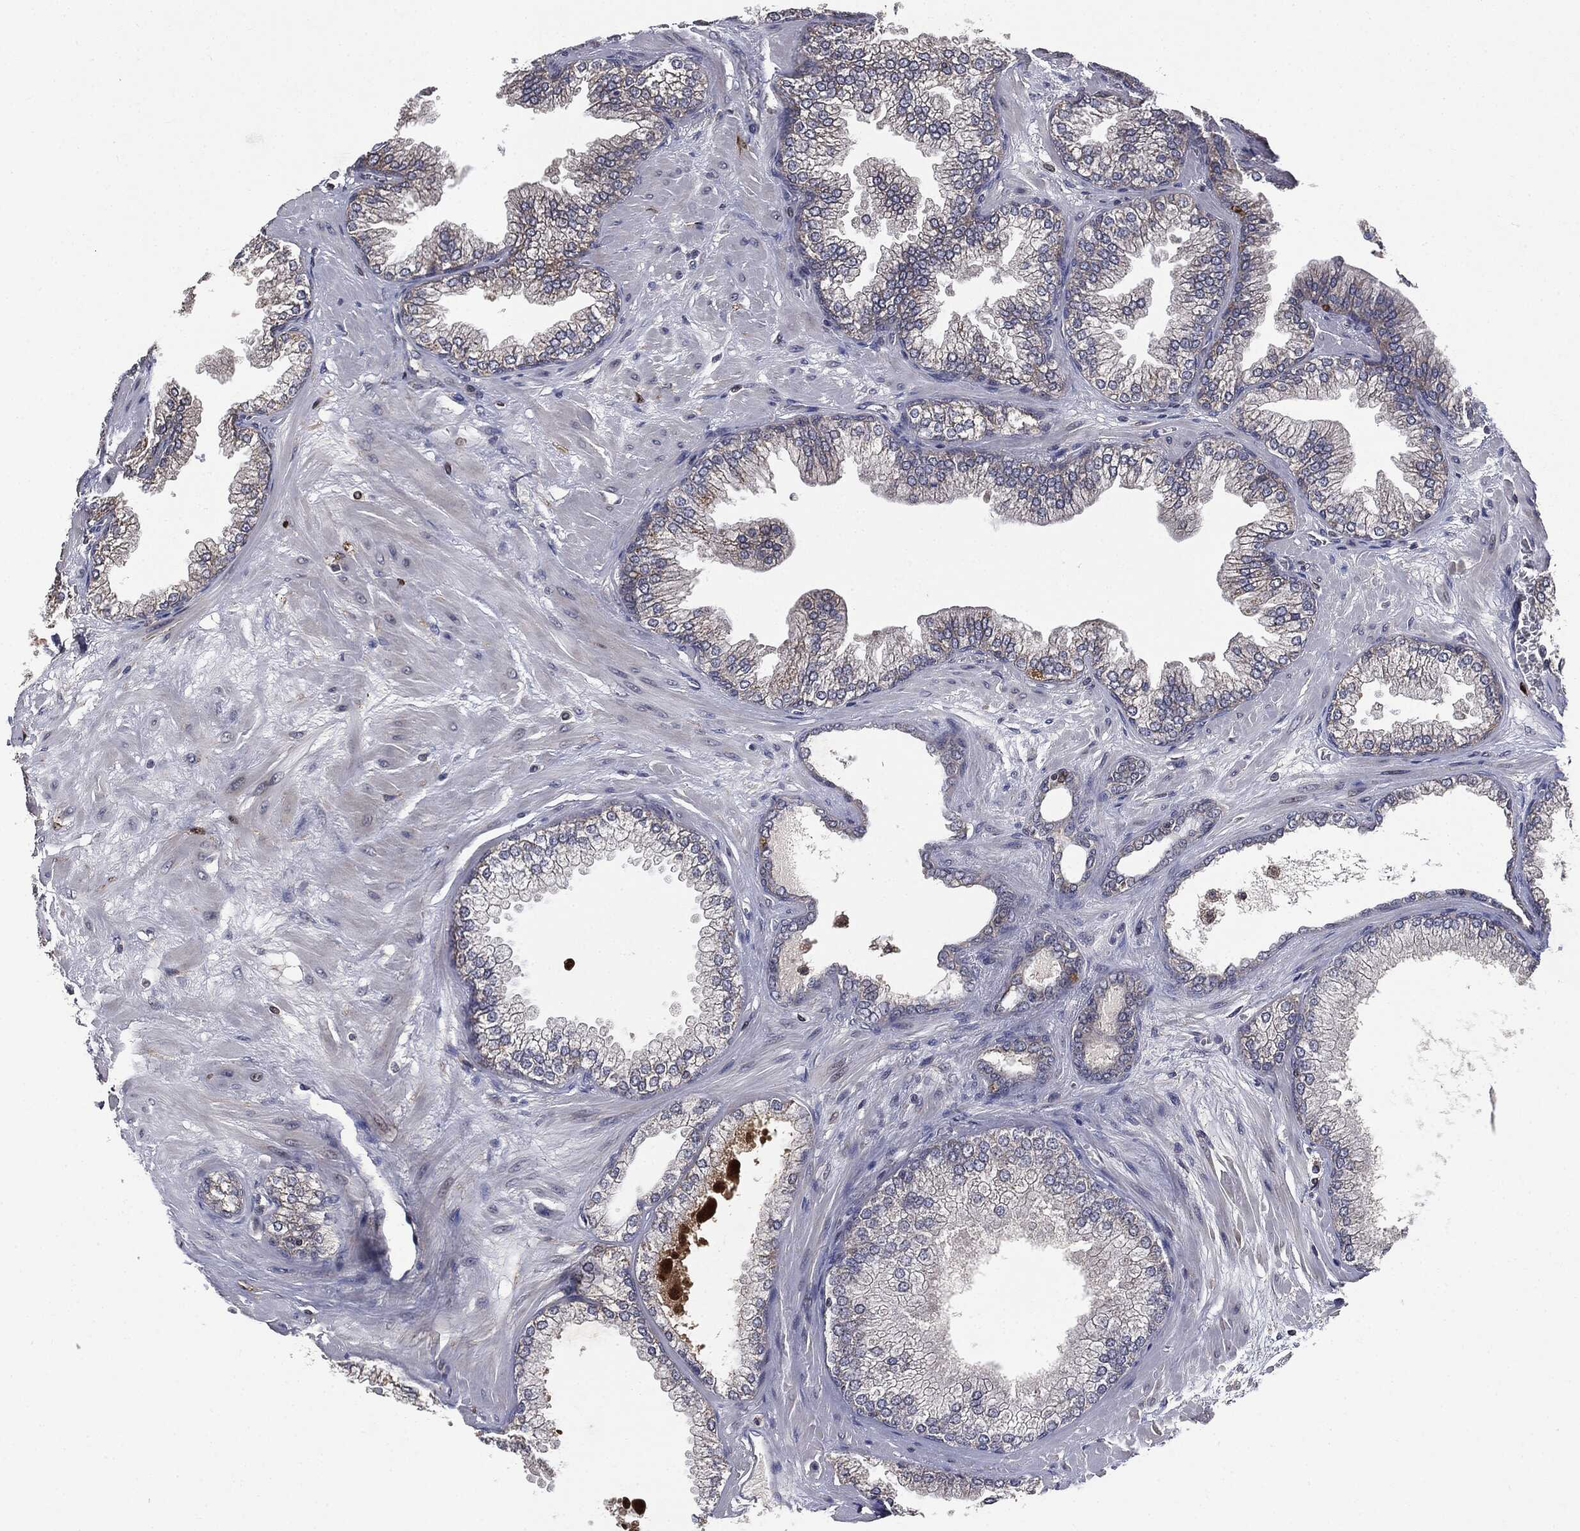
{"staining": {"intensity": "negative", "quantity": "none", "location": "none"}, "tissue": "prostate cancer", "cell_type": "Tumor cells", "image_type": "cancer", "snomed": [{"axis": "morphology", "description": "Adenocarcinoma, Low grade"}, {"axis": "topography", "description": "Prostate"}], "caption": "Histopathology image shows no protein positivity in tumor cells of adenocarcinoma (low-grade) (prostate) tissue.", "gene": "PLOD3", "patient": {"sex": "male", "age": 72}}